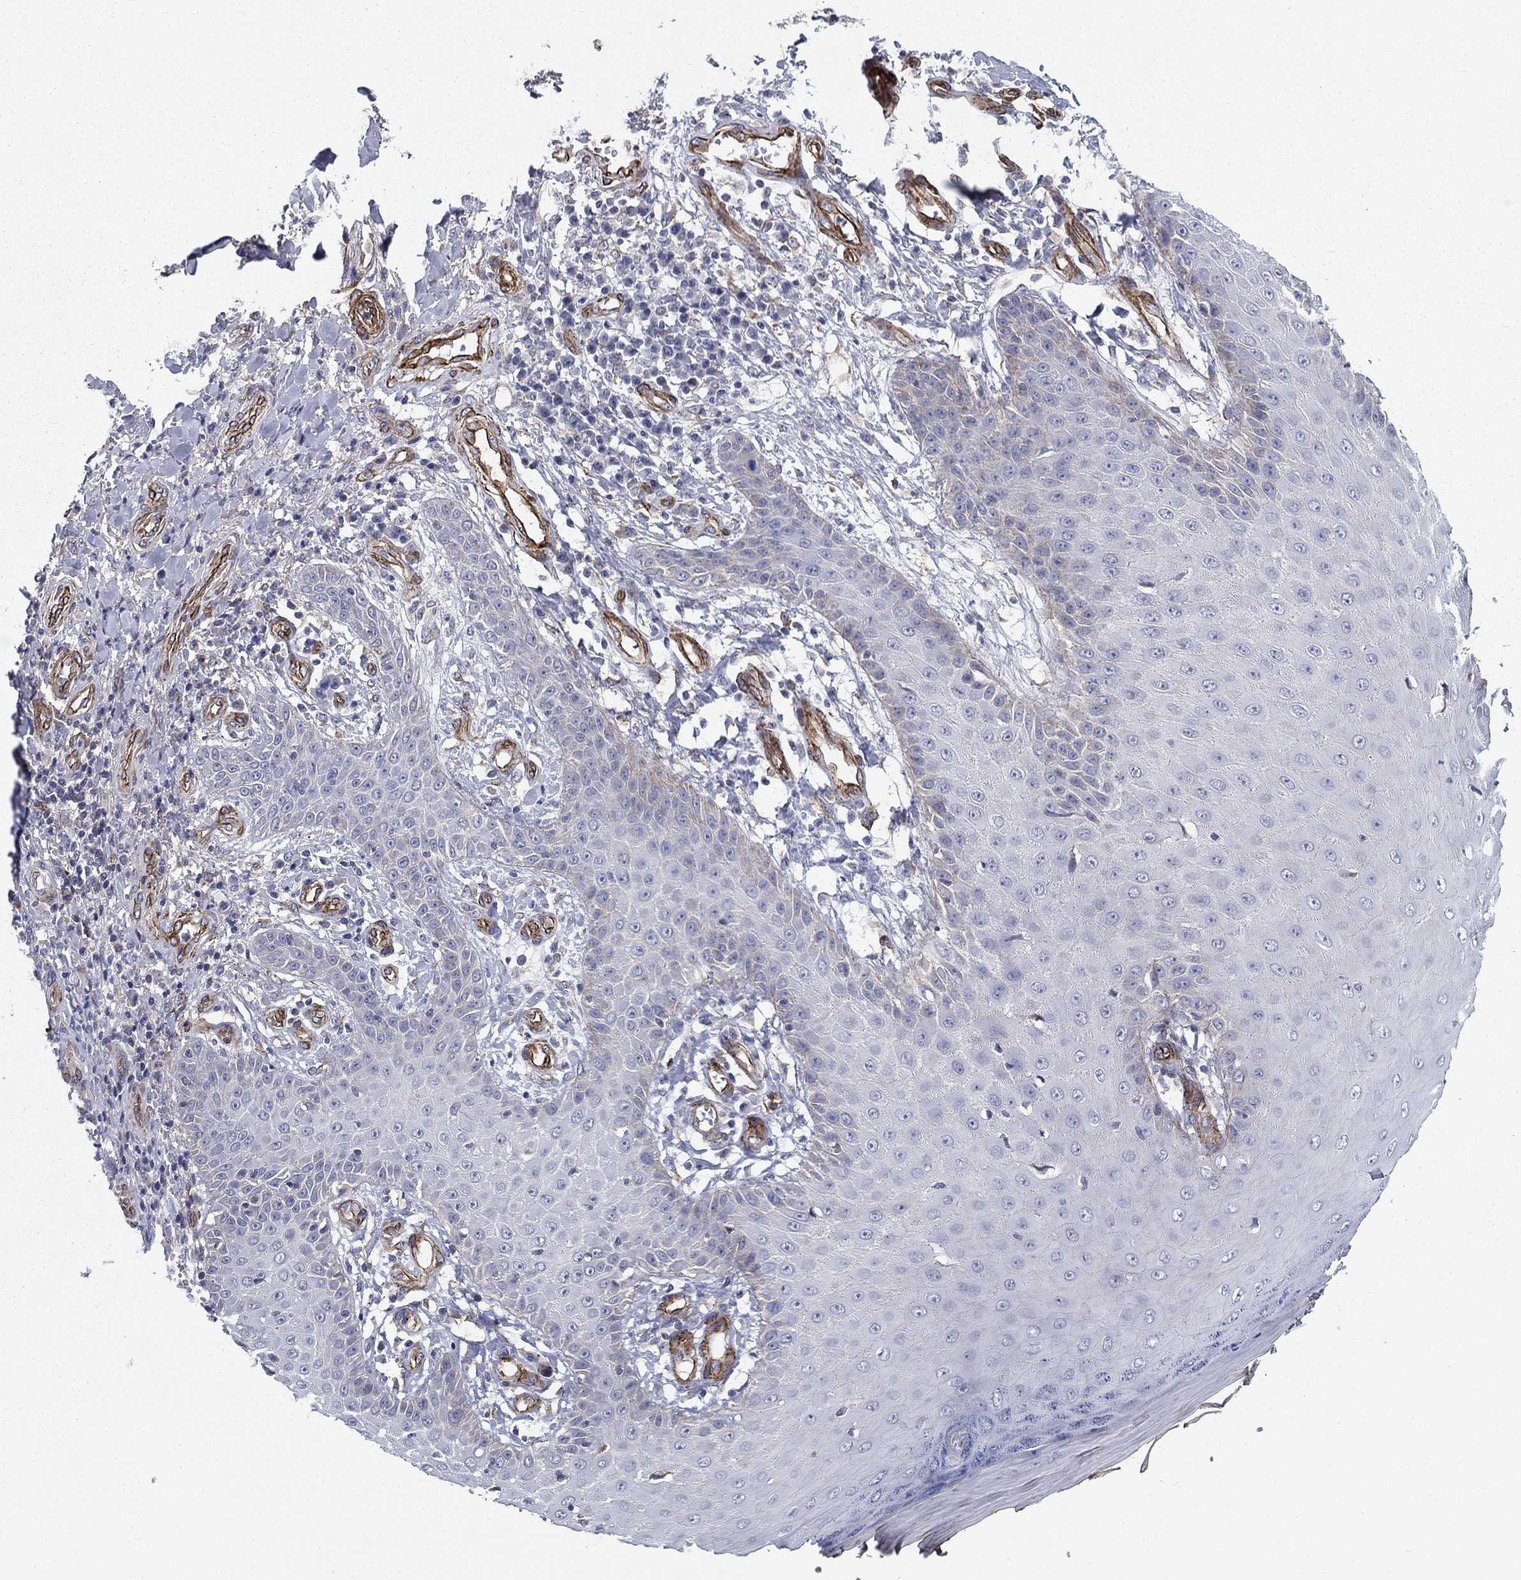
{"staining": {"intensity": "negative", "quantity": "none", "location": "none"}, "tissue": "skin cancer", "cell_type": "Tumor cells", "image_type": "cancer", "snomed": [{"axis": "morphology", "description": "Squamous cell carcinoma, NOS"}, {"axis": "topography", "description": "Skin"}], "caption": "The immunohistochemistry image has no significant expression in tumor cells of skin cancer (squamous cell carcinoma) tissue.", "gene": "SYNC", "patient": {"sex": "male", "age": 70}}